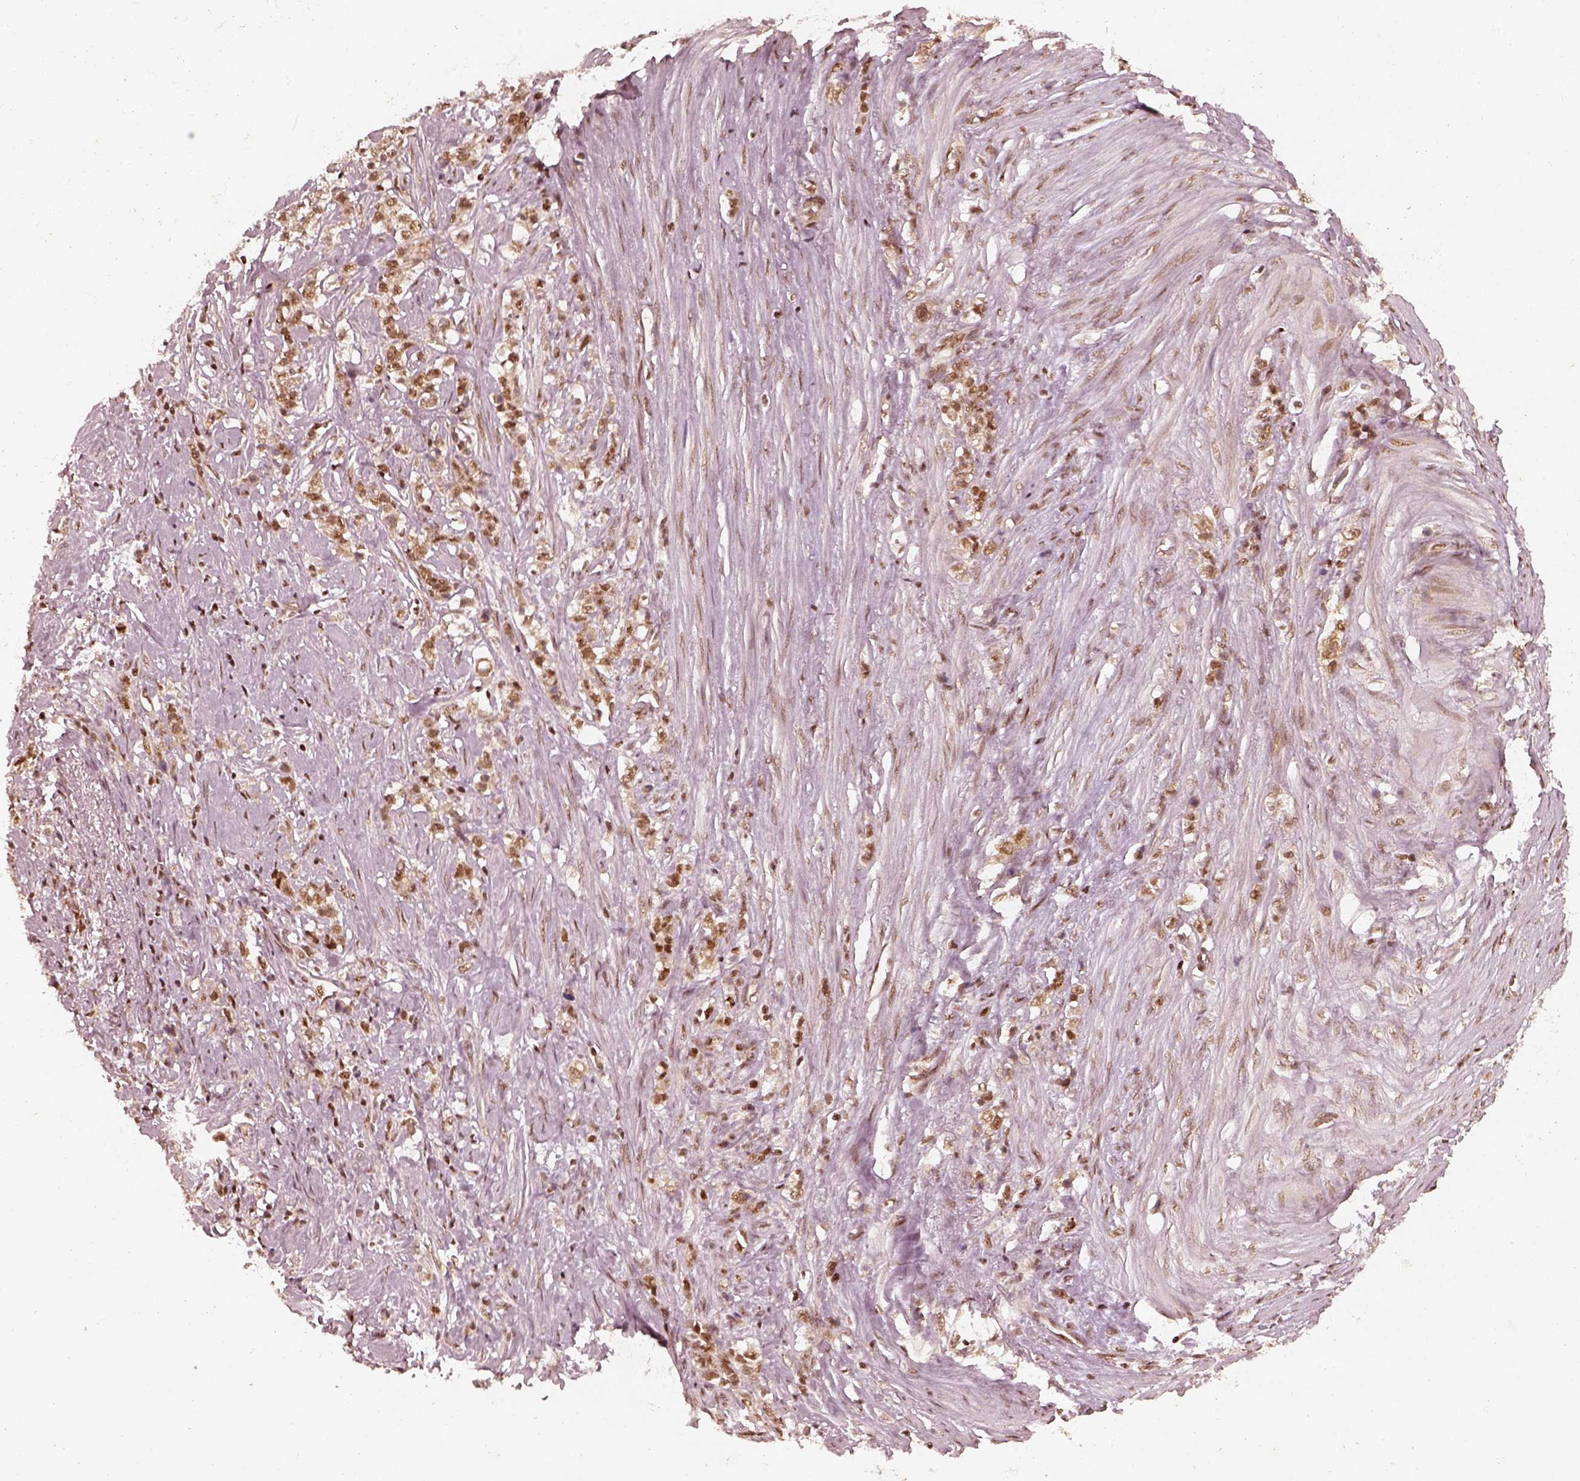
{"staining": {"intensity": "strong", "quantity": ">75%", "location": "nuclear"}, "tissue": "stomach cancer", "cell_type": "Tumor cells", "image_type": "cancer", "snomed": [{"axis": "morphology", "description": "Adenocarcinoma, NOS"}, {"axis": "topography", "description": "Stomach, lower"}], "caption": "Human adenocarcinoma (stomach) stained for a protein (brown) shows strong nuclear positive expression in about >75% of tumor cells.", "gene": "GMEB2", "patient": {"sex": "male", "age": 88}}